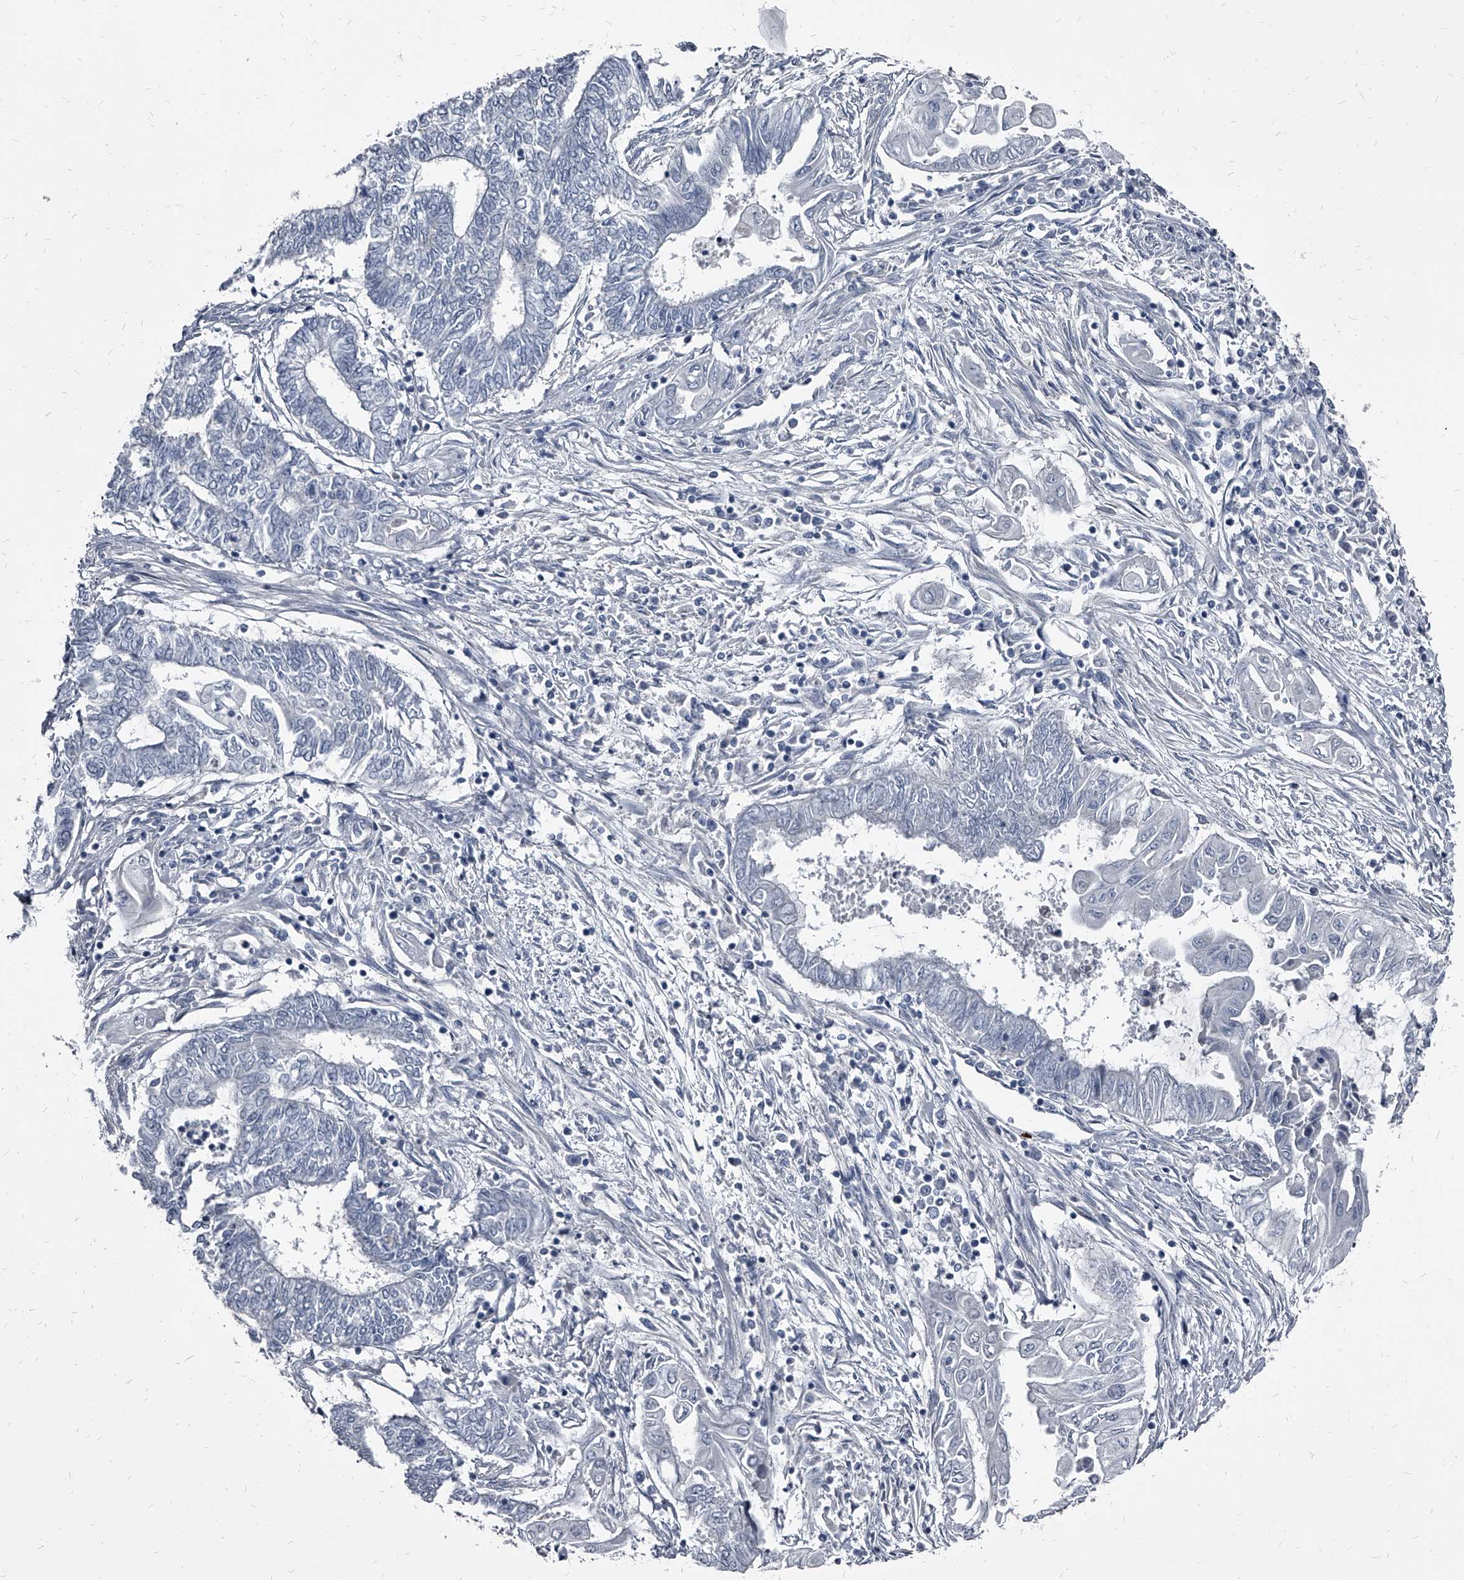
{"staining": {"intensity": "negative", "quantity": "none", "location": "none"}, "tissue": "endometrial cancer", "cell_type": "Tumor cells", "image_type": "cancer", "snomed": [{"axis": "morphology", "description": "Adenocarcinoma, NOS"}, {"axis": "topography", "description": "Uterus"}, {"axis": "topography", "description": "Endometrium"}], "caption": "High magnification brightfield microscopy of endometrial adenocarcinoma stained with DAB (brown) and counterstained with hematoxylin (blue): tumor cells show no significant staining. The staining was performed using DAB to visualize the protein expression in brown, while the nuclei were stained in blue with hematoxylin (Magnification: 20x).", "gene": "PGLYRP3", "patient": {"sex": "female", "age": 70}}